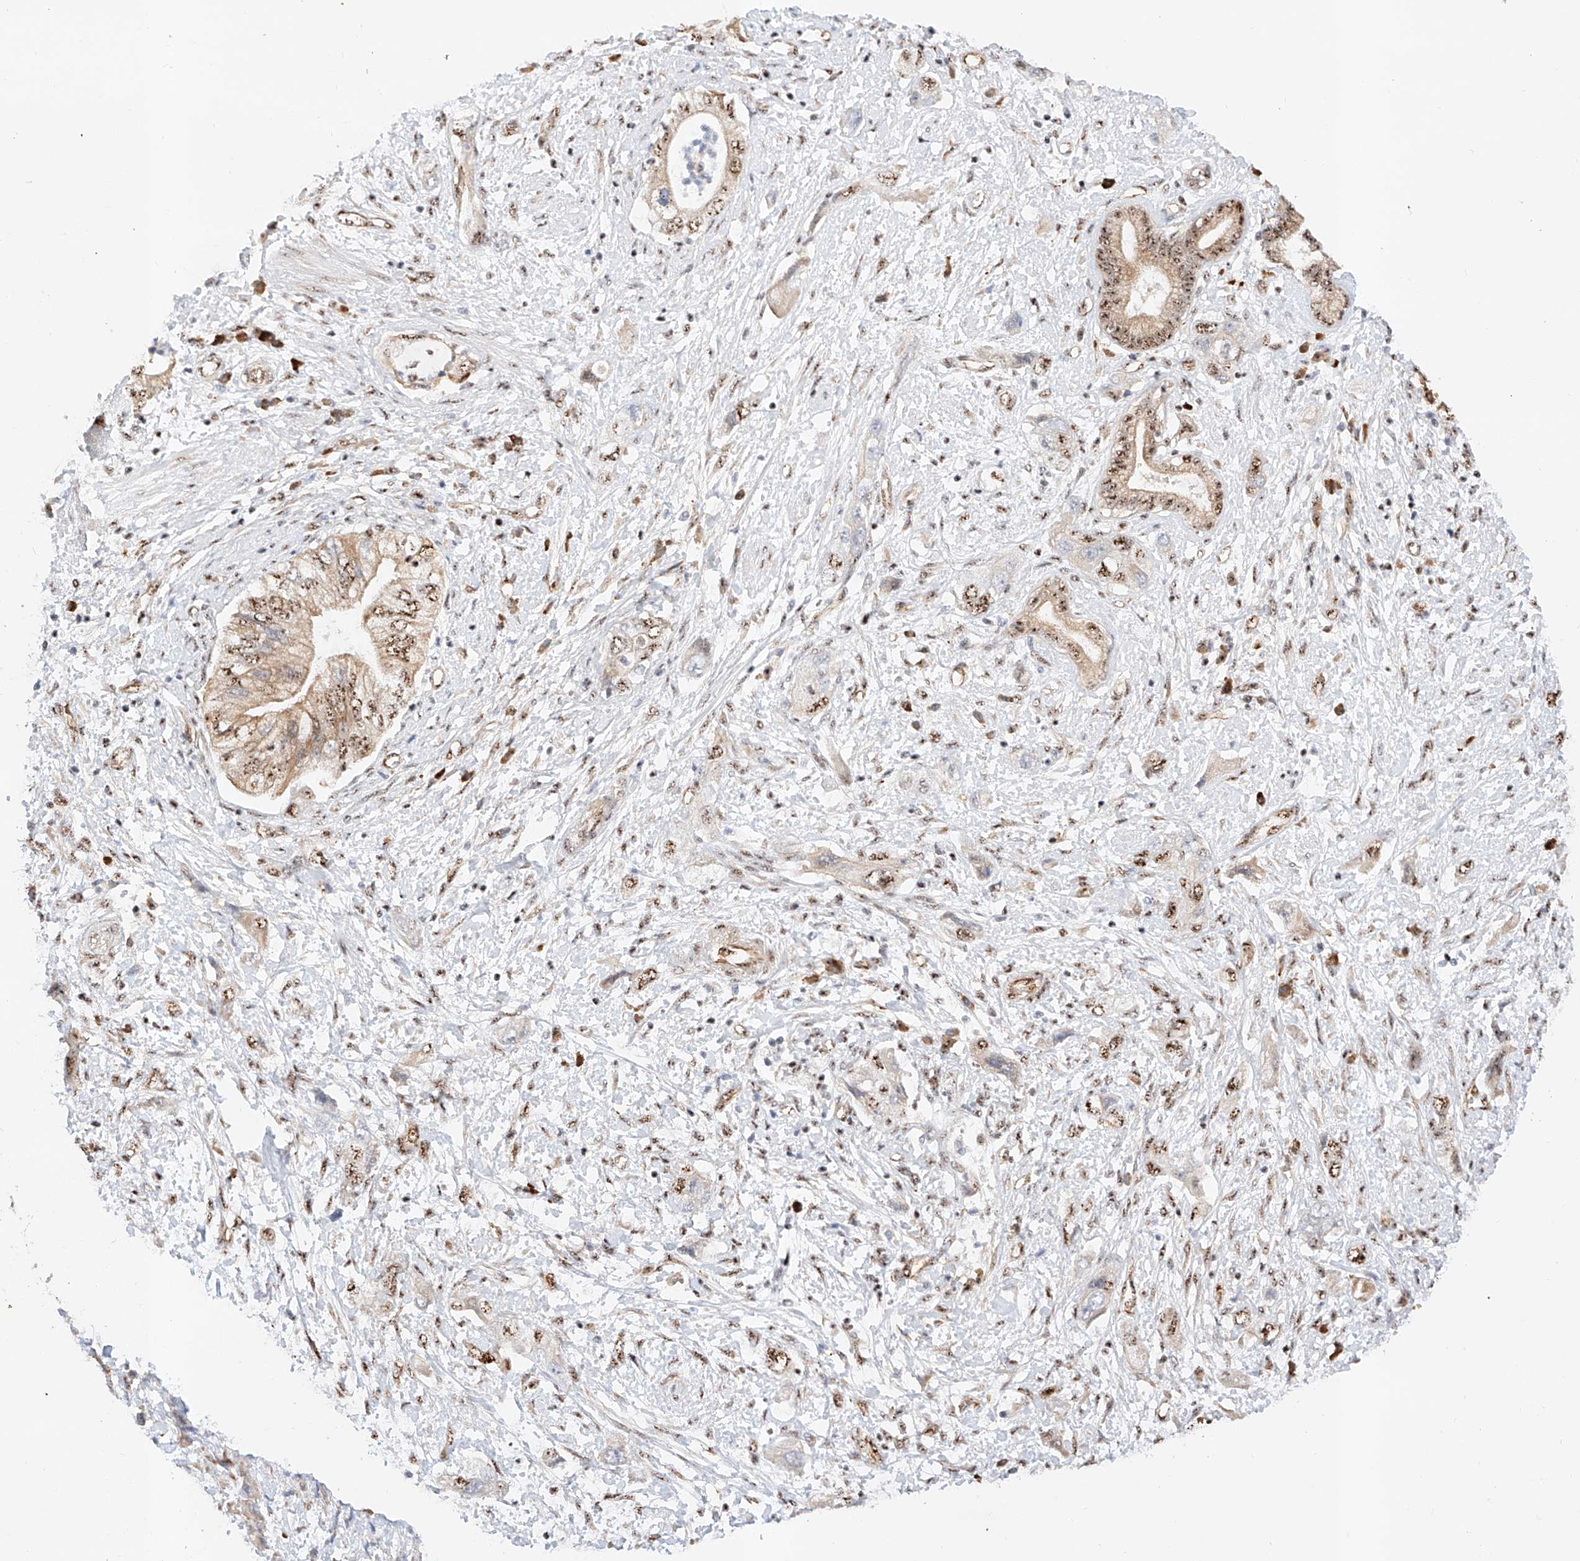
{"staining": {"intensity": "strong", "quantity": ">75%", "location": "cytoplasmic/membranous,nuclear"}, "tissue": "pancreatic cancer", "cell_type": "Tumor cells", "image_type": "cancer", "snomed": [{"axis": "morphology", "description": "Adenocarcinoma, NOS"}, {"axis": "topography", "description": "Pancreas"}], "caption": "A micrograph of adenocarcinoma (pancreatic) stained for a protein shows strong cytoplasmic/membranous and nuclear brown staining in tumor cells. Nuclei are stained in blue.", "gene": "ATXN7L2", "patient": {"sex": "female", "age": 73}}